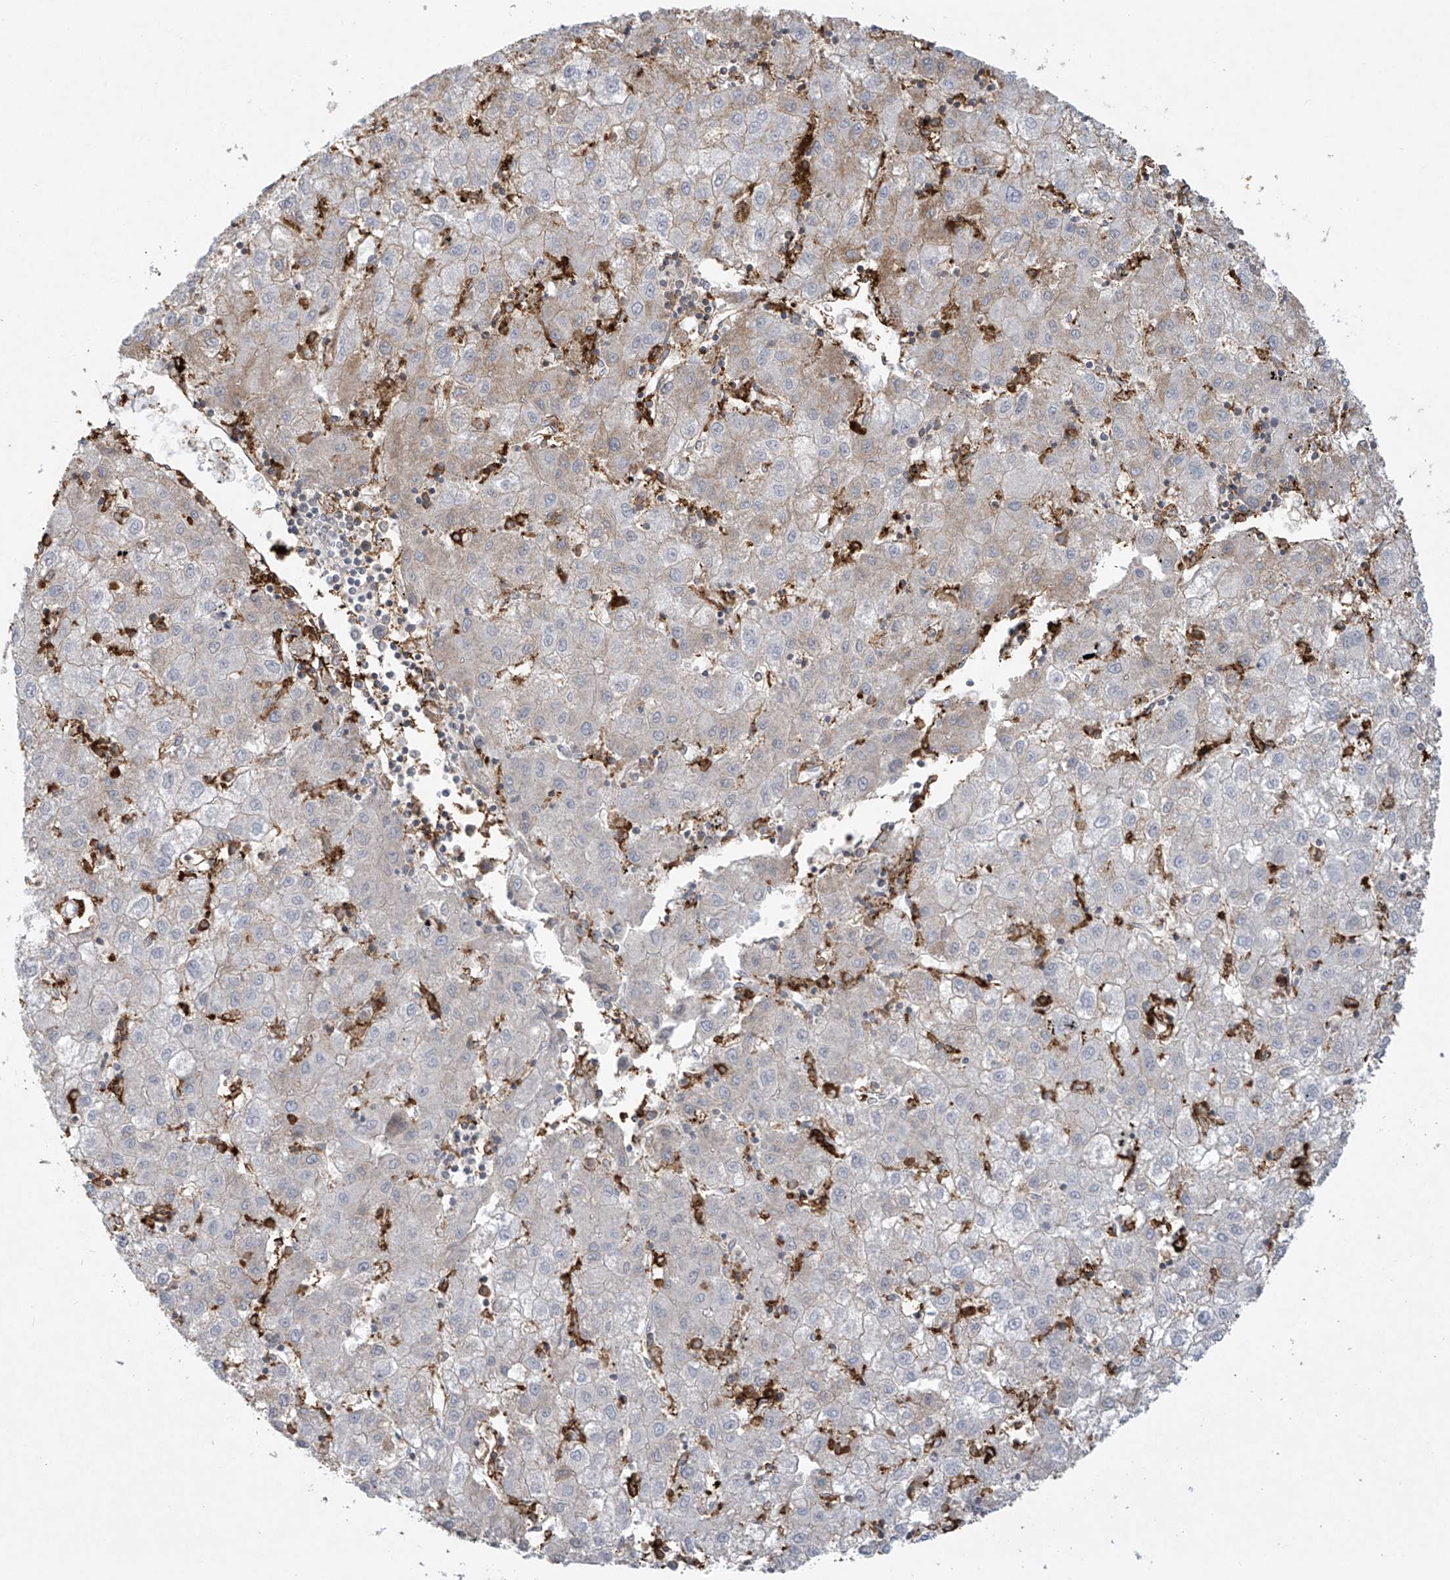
{"staining": {"intensity": "weak", "quantity": "<25%", "location": "cytoplasmic/membranous"}, "tissue": "liver cancer", "cell_type": "Tumor cells", "image_type": "cancer", "snomed": [{"axis": "morphology", "description": "Carcinoma, Hepatocellular, NOS"}, {"axis": "topography", "description": "Liver"}], "caption": "Tumor cells are negative for protein expression in human liver cancer.", "gene": "FCGR3A", "patient": {"sex": "male", "age": 72}}